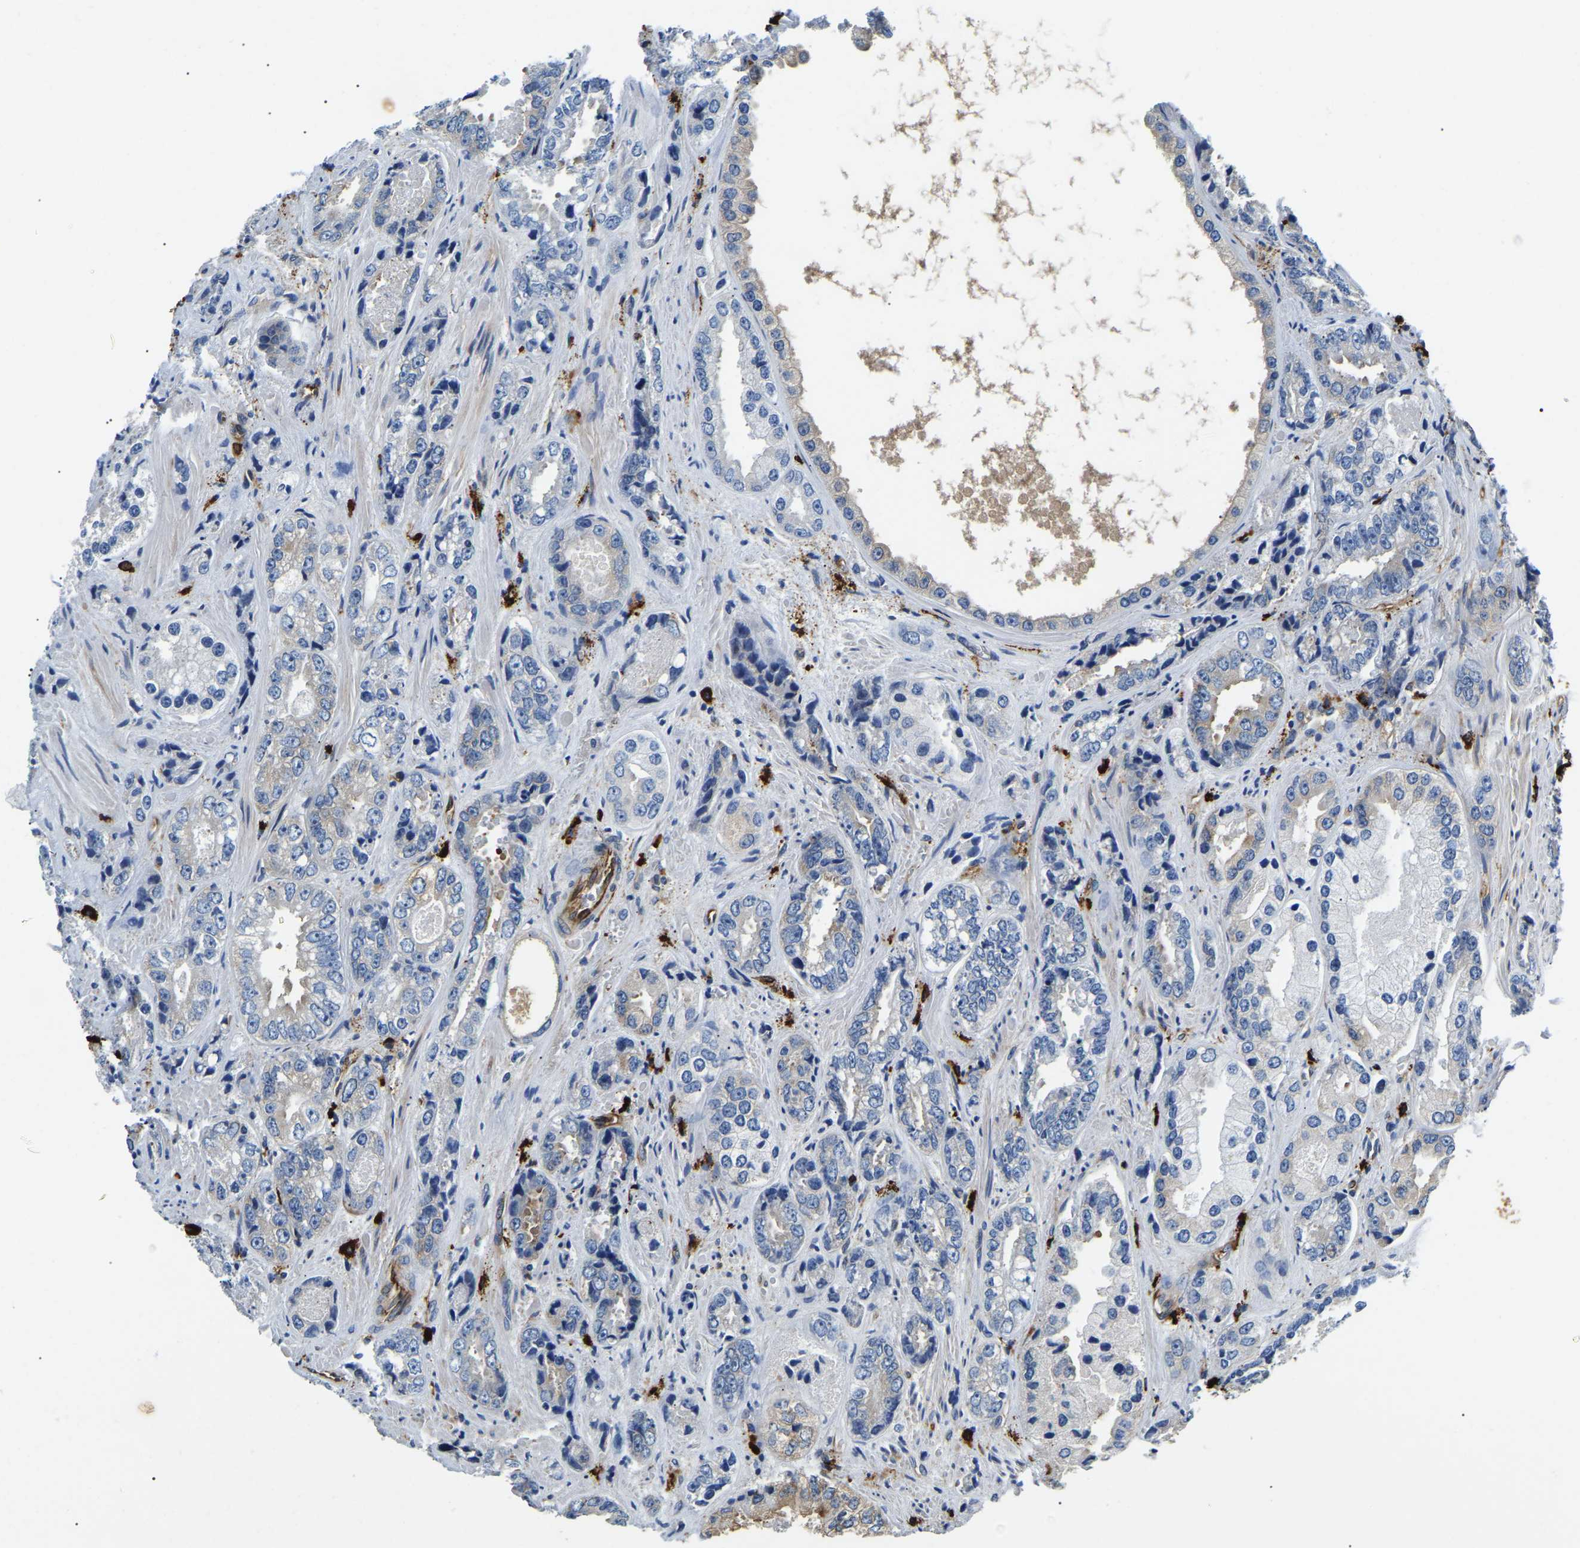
{"staining": {"intensity": "negative", "quantity": "none", "location": "none"}, "tissue": "prostate cancer", "cell_type": "Tumor cells", "image_type": "cancer", "snomed": [{"axis": "morphology", "description": "Adenocarcinoma, High grade"}, {"axis": "topography", "description": "Prostate"}], "caption": "This is an immunohistochemistry (IHC) histopathology image of human high-grade adenocarcinoma (prostate). There is no staining in tumor cells.", "gene": "DUSP8", "patient": {"sex": "male", "age": 61}}